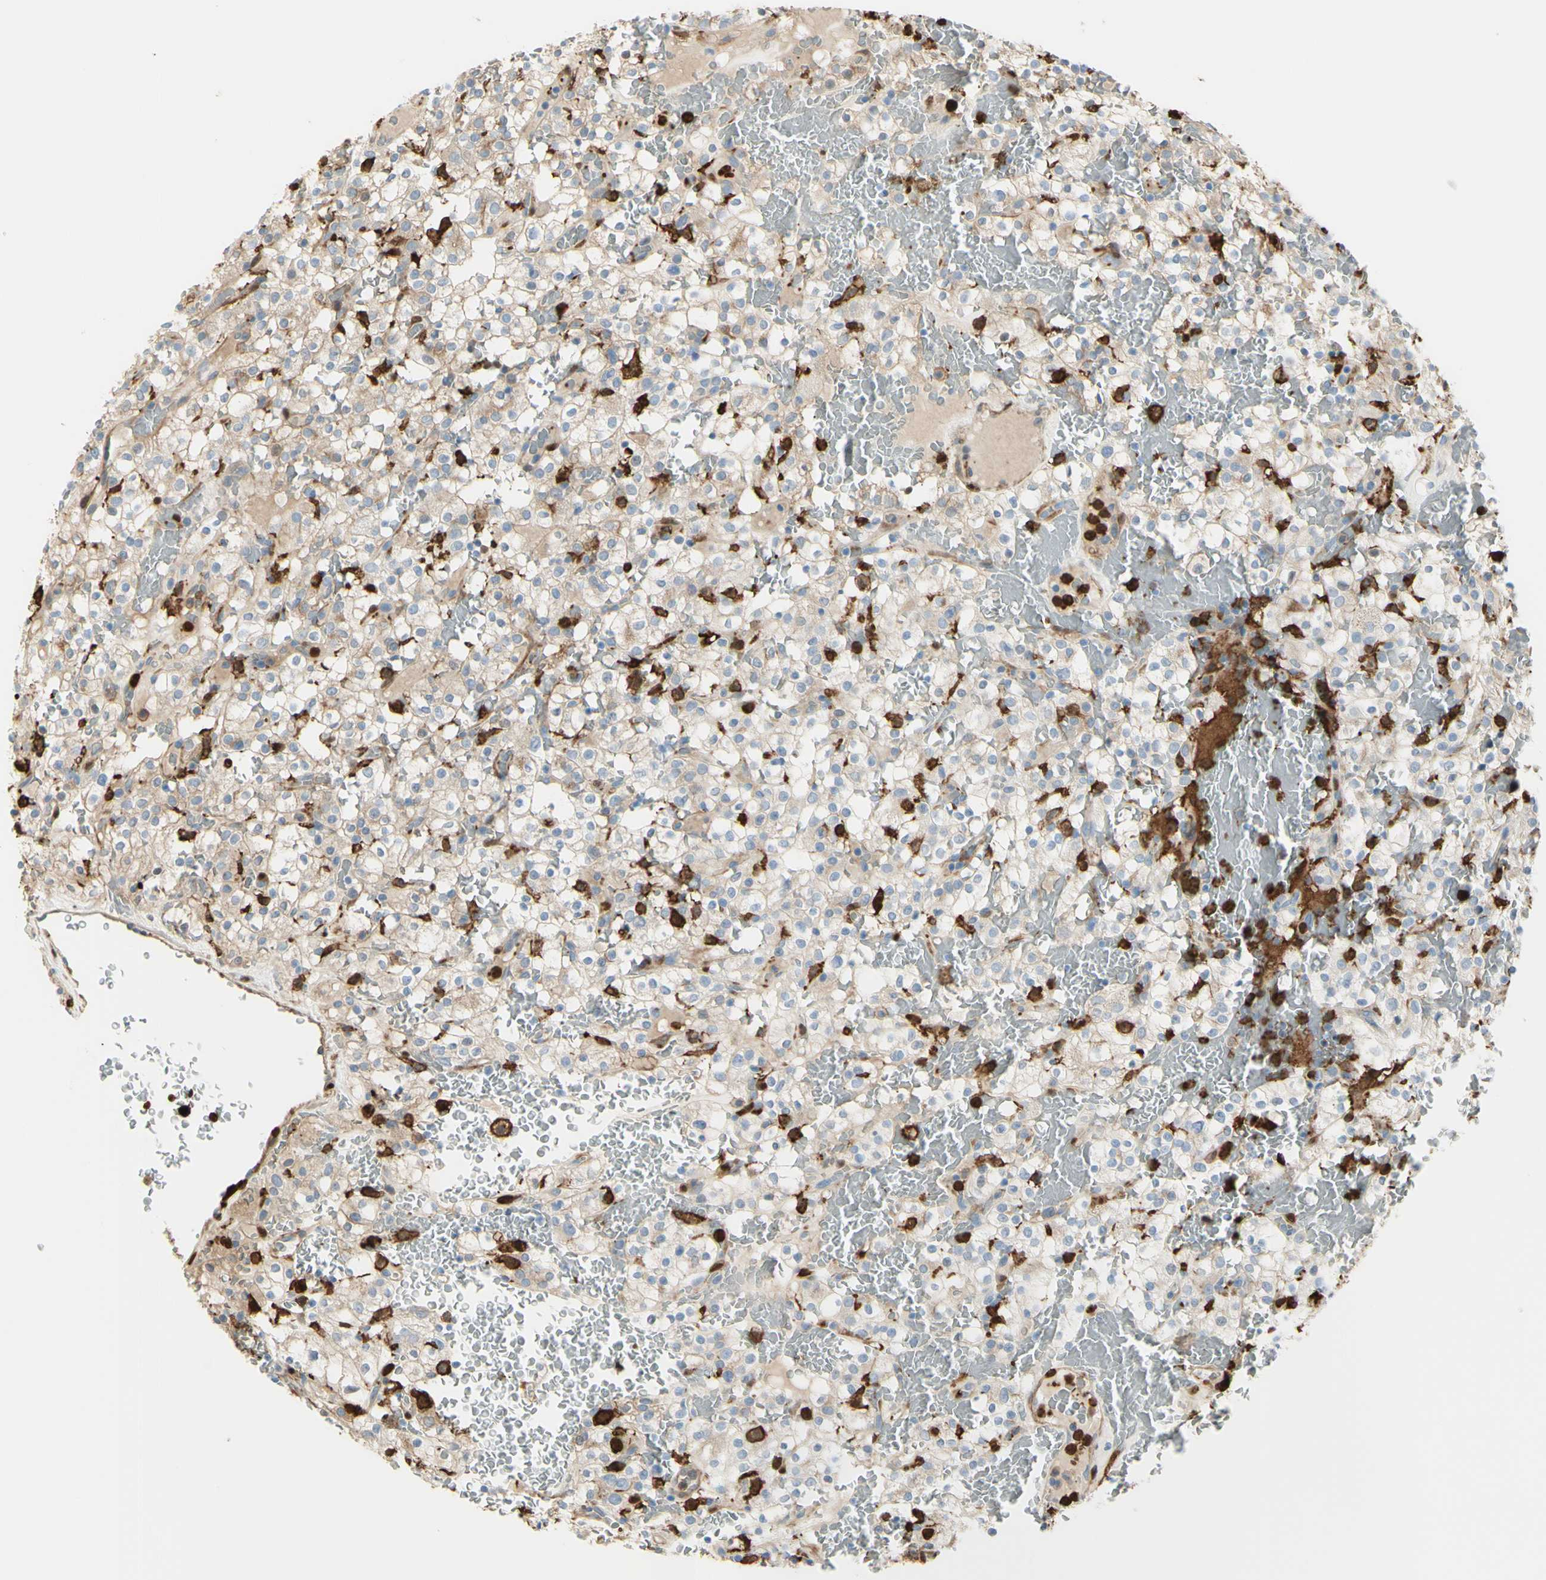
{"staining": {"intensity": "weak", "quantity": ">75%", "location": "none"}, "tissue": "renal cancer", "cell_type": "Tumor cells", "image_type": "cancer", "snomed": [{"axis": "morphology", "description": "Normal tissue, NOS"}, {"axis": "morphology", "description": "Adenocarcinoma, NOS"}, {"axis": "topography", "description": "Kidney"}], "caption": "This is an image of IHC staining of renal cancer, which shows weak positivity in the None of tumor cells.", "gene": "GSN", "patient": {"sex": "female", "age": 72}}